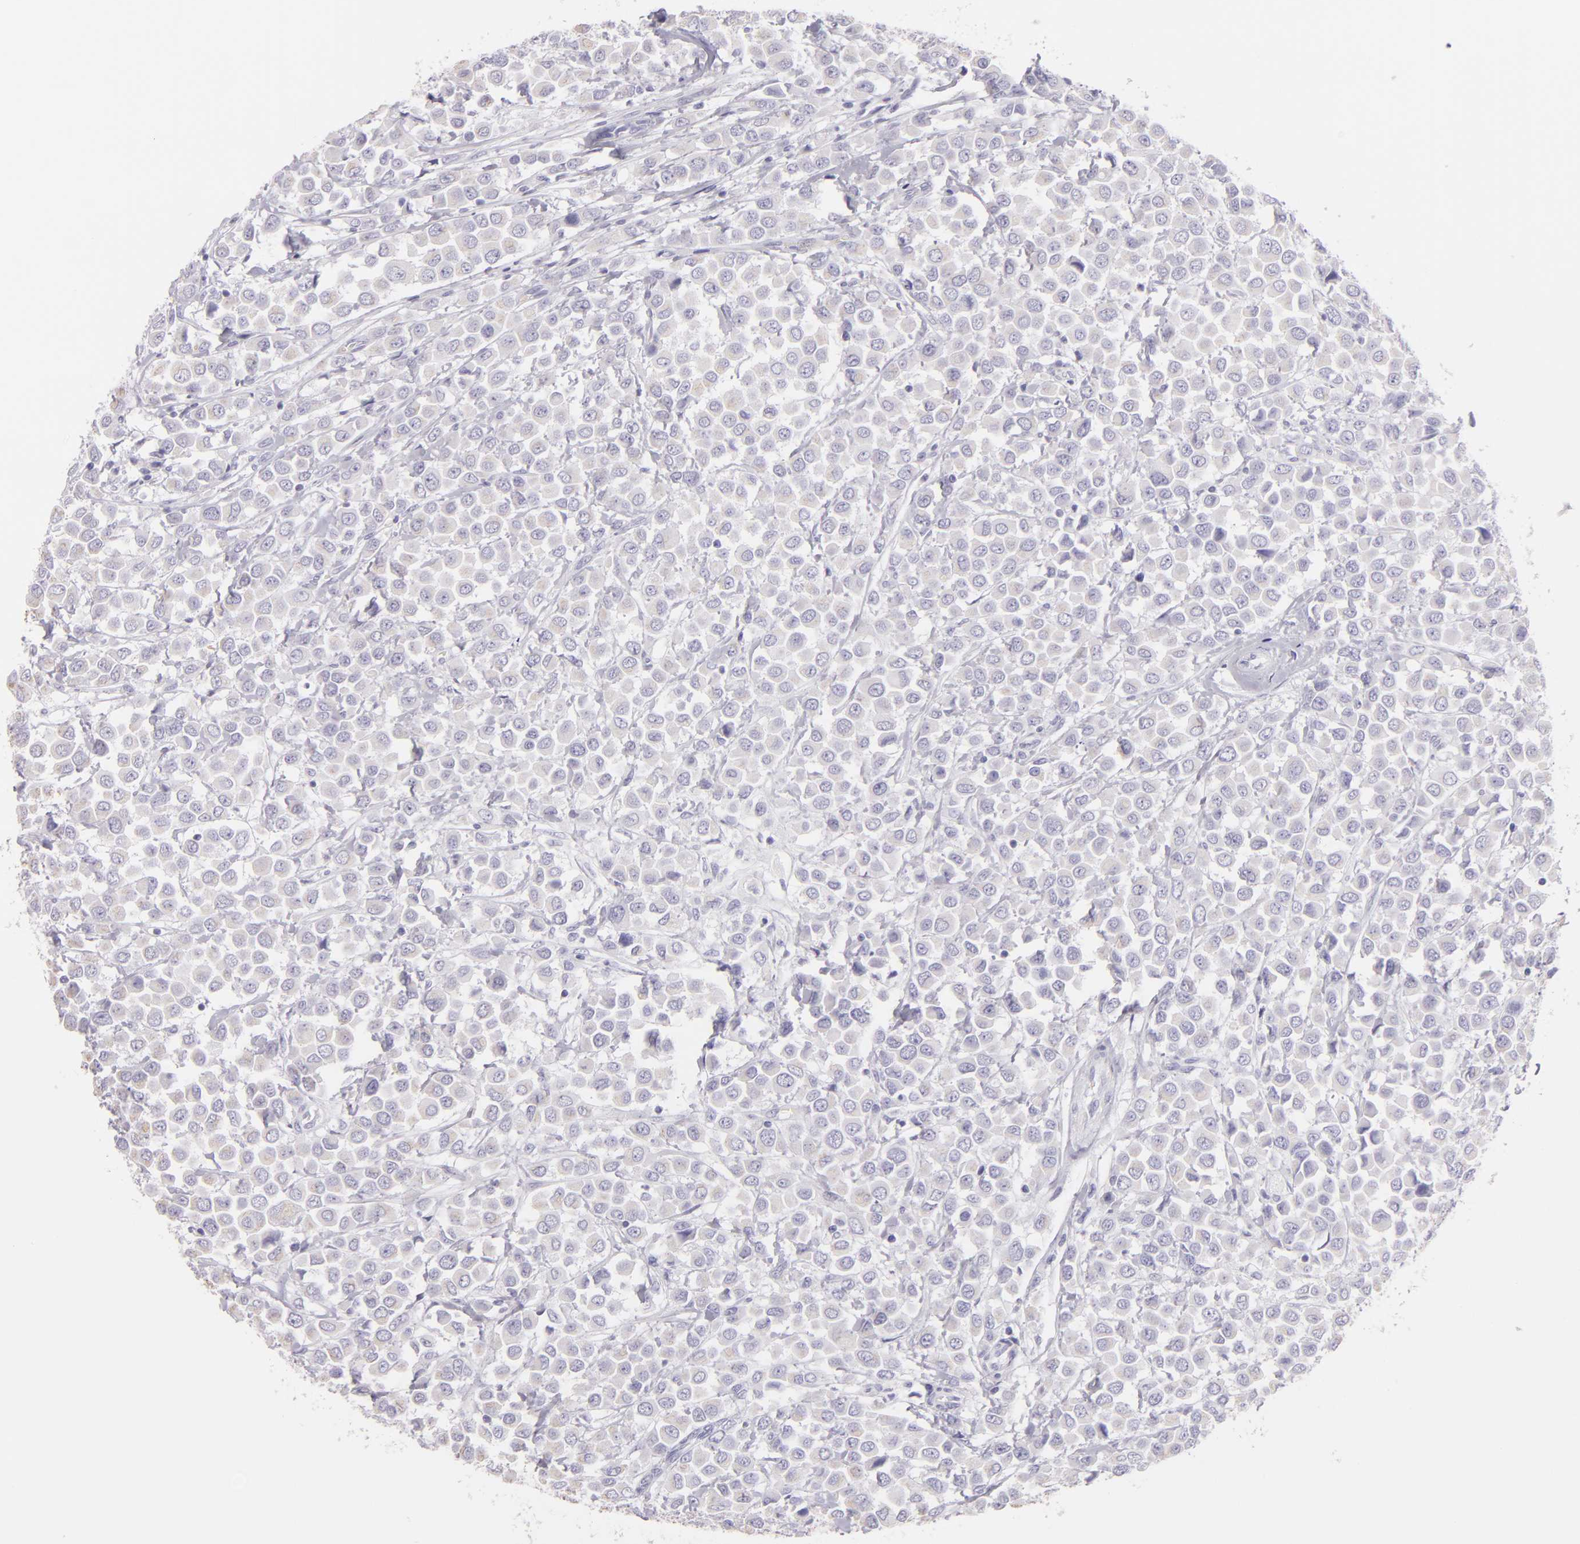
{"staining": {"intensity": "negative", "quantity": "none", "location": "none"}, "tissue": "breast cancer", "cell_type": "Tumor cells", "image_type": "cancer", "snomed": [{"axis": "morphology", "description": "Duct carcinoma"}, {"axis": "topography", "description": "Breast"}], "caption": "The micrograph reveals no staining of tumor cells in breast invasive ductal carcinoma.", "gene": "MUC5AC", "patient": {"sex": "female", "age": 61}}